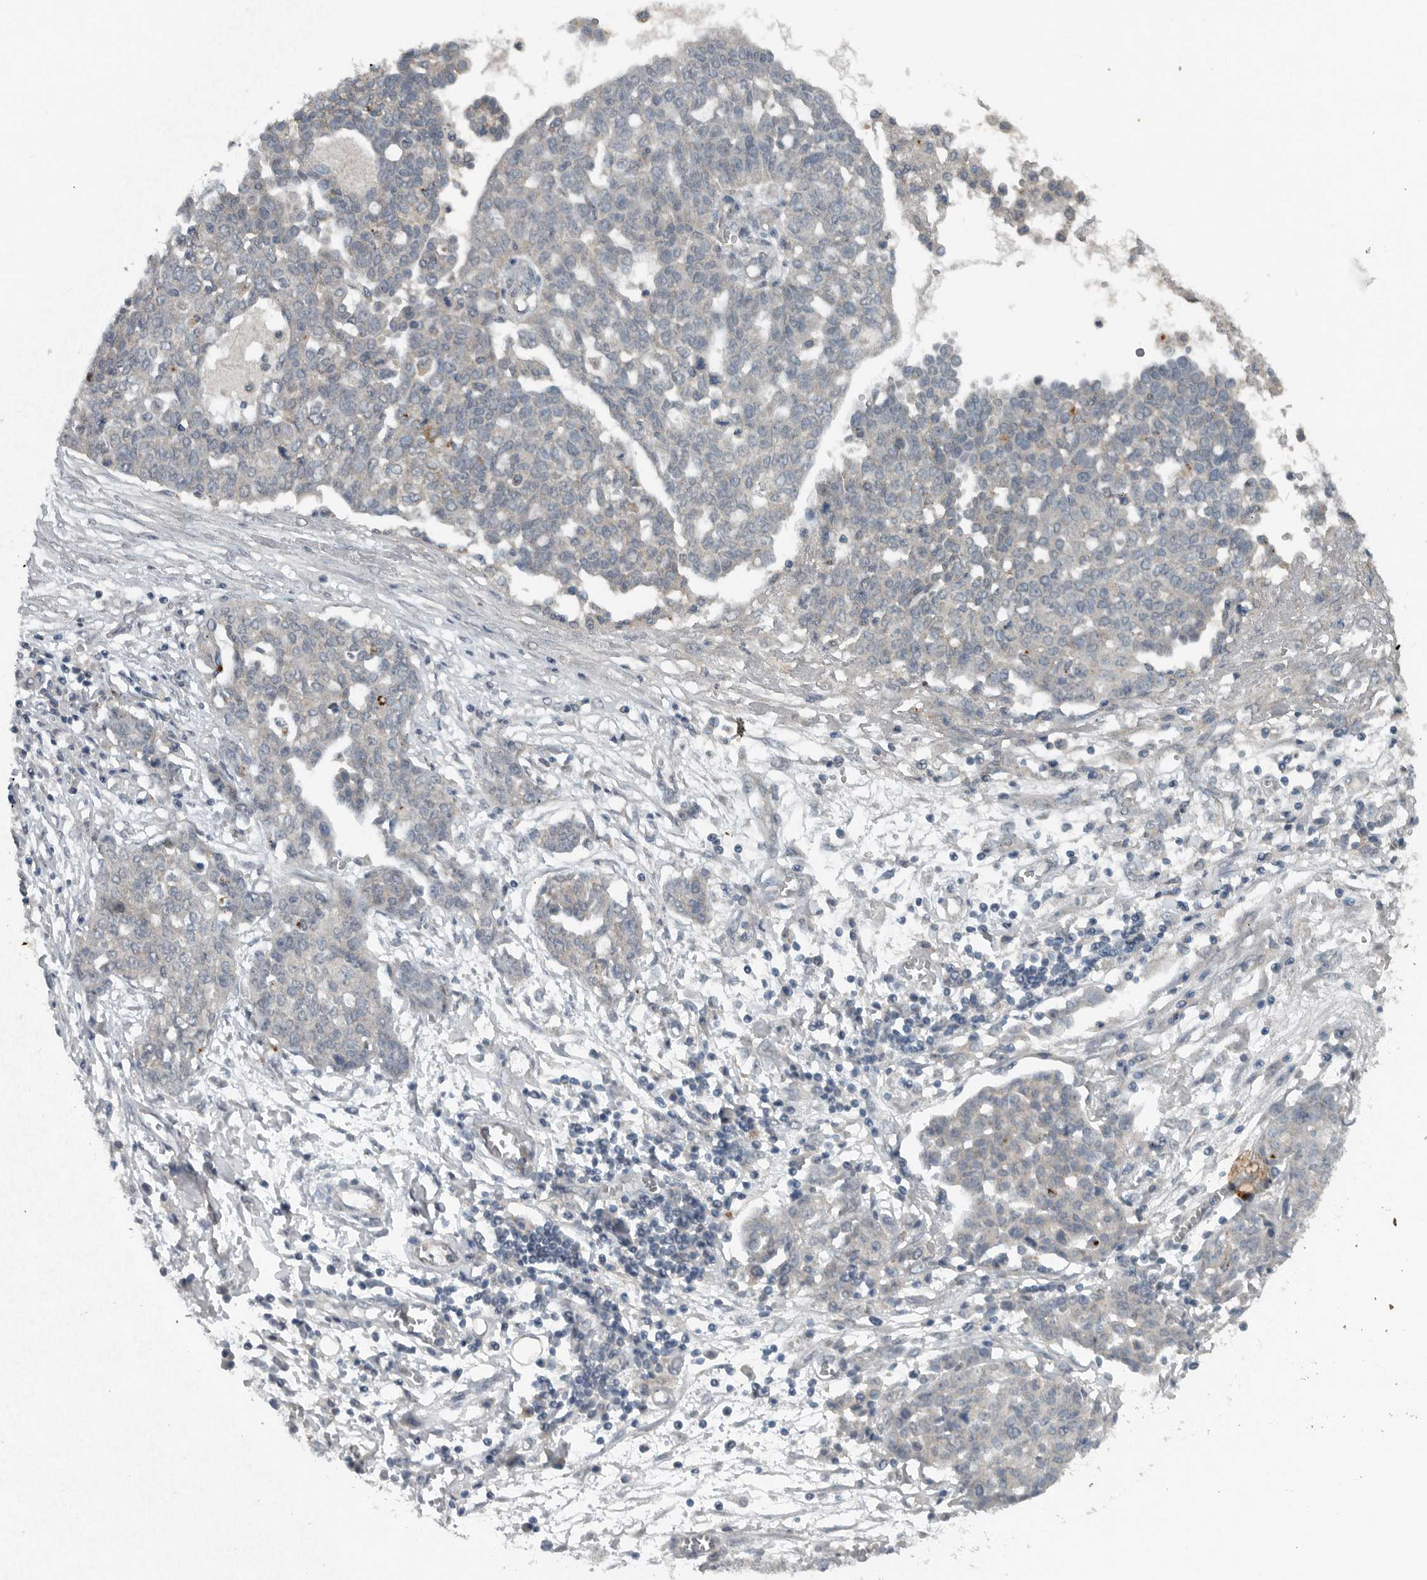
{"staining": {"intensity": "negative", "quantity": "none", "location": "none"}, "tissue": "ovarian cancer", "cell_type": "Tumor cells", "image_type": "cancer", "snomed": [{"axis": "morphology", "description": "Cystadenocarcinoma, serous, NOS"}, {"axis": "topography", "description": "Soft tissue"}, {"axis": "topography", "description": "Ovary"}], "caption": "Ovarian cancer was stained to show a protein in brown. There is no significant expression in tumor cells.", "gene": "IL6ST", "patient": {"sex": "female", "age": 57}}